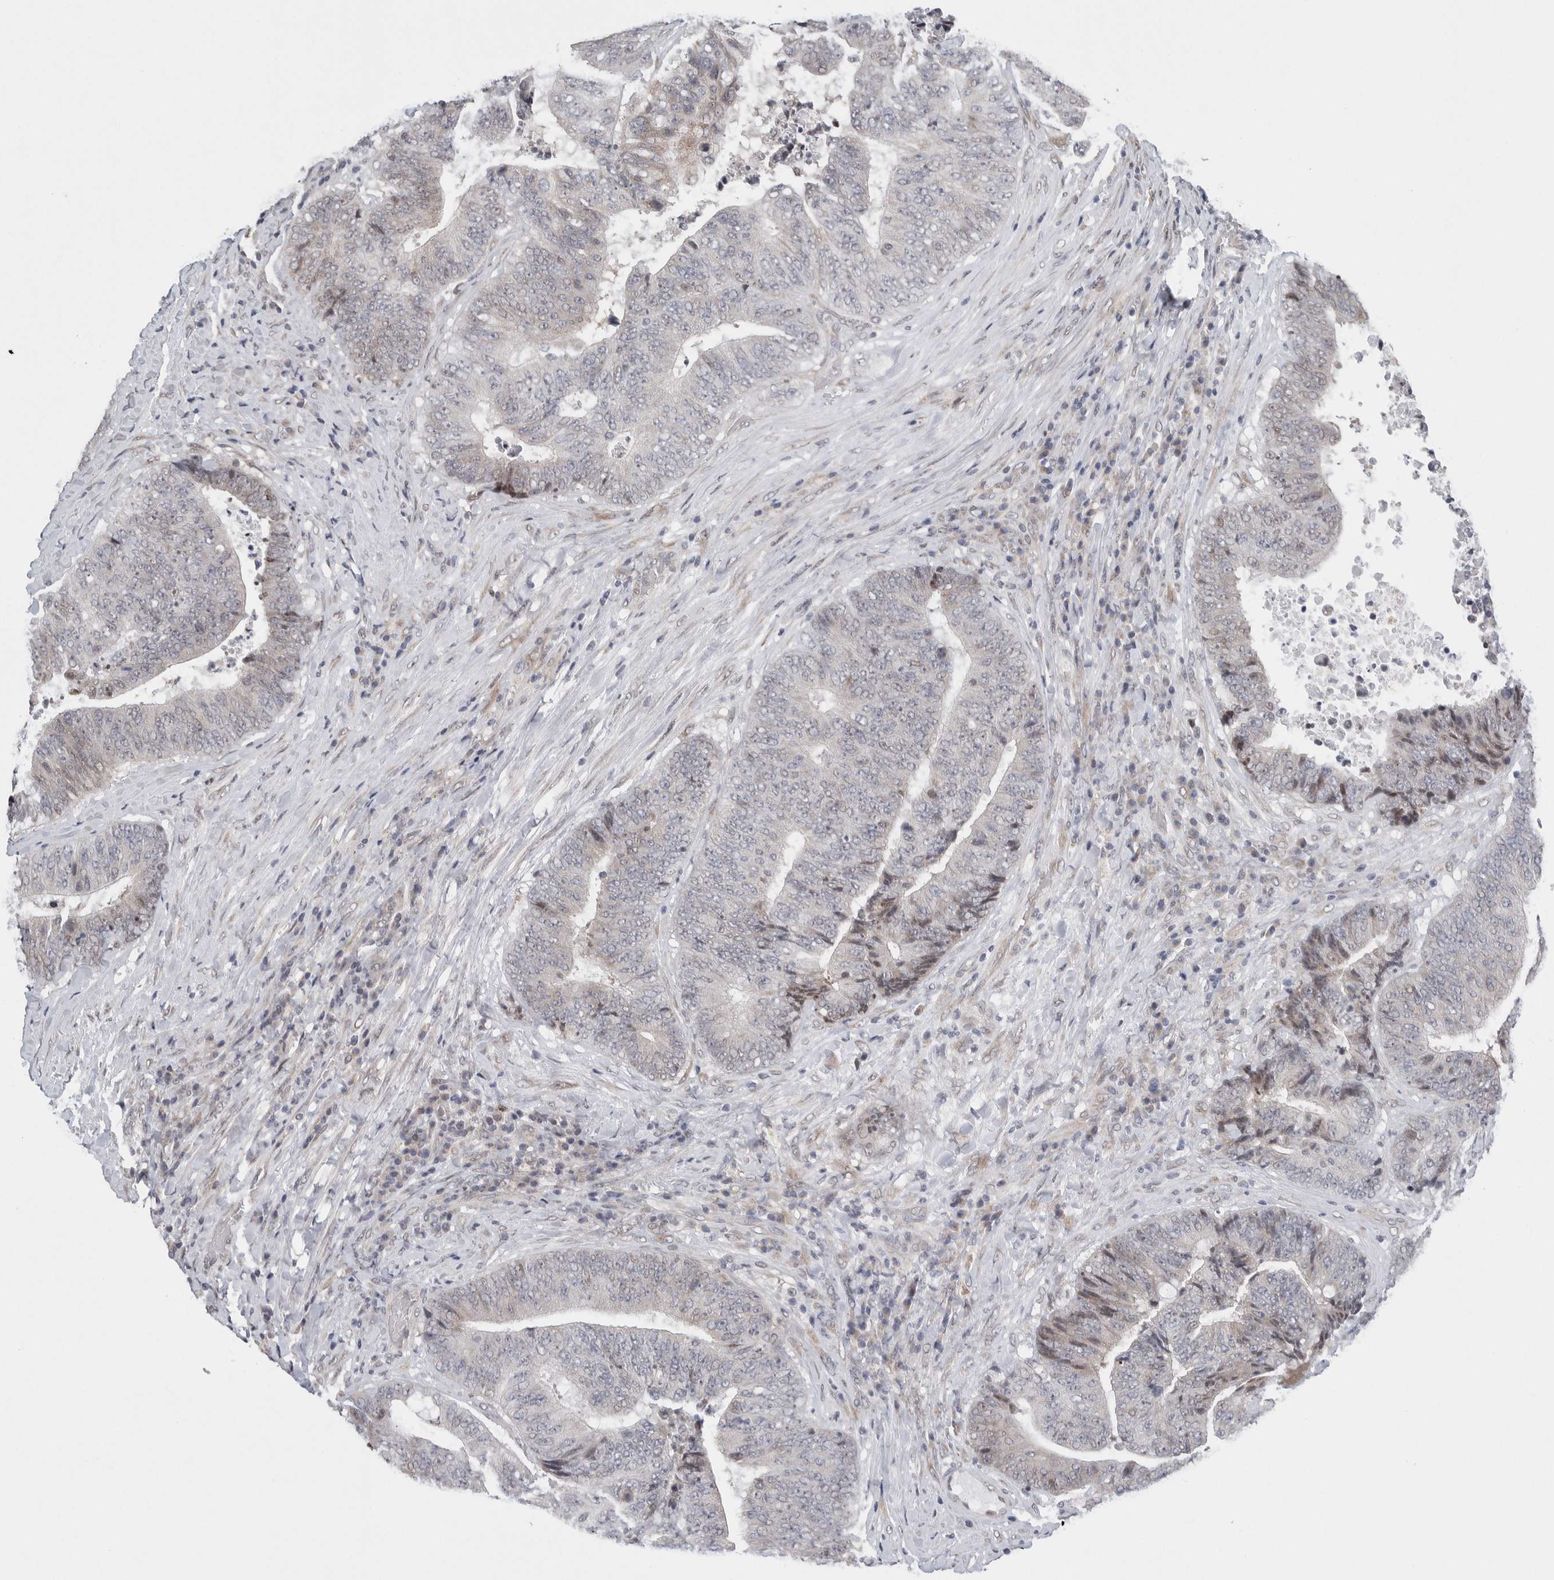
{"staining": {"intensity": "negative", "quantity": "none", "location": "none"}, "tissue": "colorectal cancer", "cell_type": "Tumor cells", "image_type": "cancer", "snomed": [{"axis": "morphology", "description": "Adenocarcinoma, NOS"}, {"axis": "topography", "description": "Rectum"}], "caption": "This is an IHC image of human colorectal adenocarcinoma. There is no staining in tumor cells.", "gene": "NEUROD1", "patient": {"sex": "male", "age": 72}}